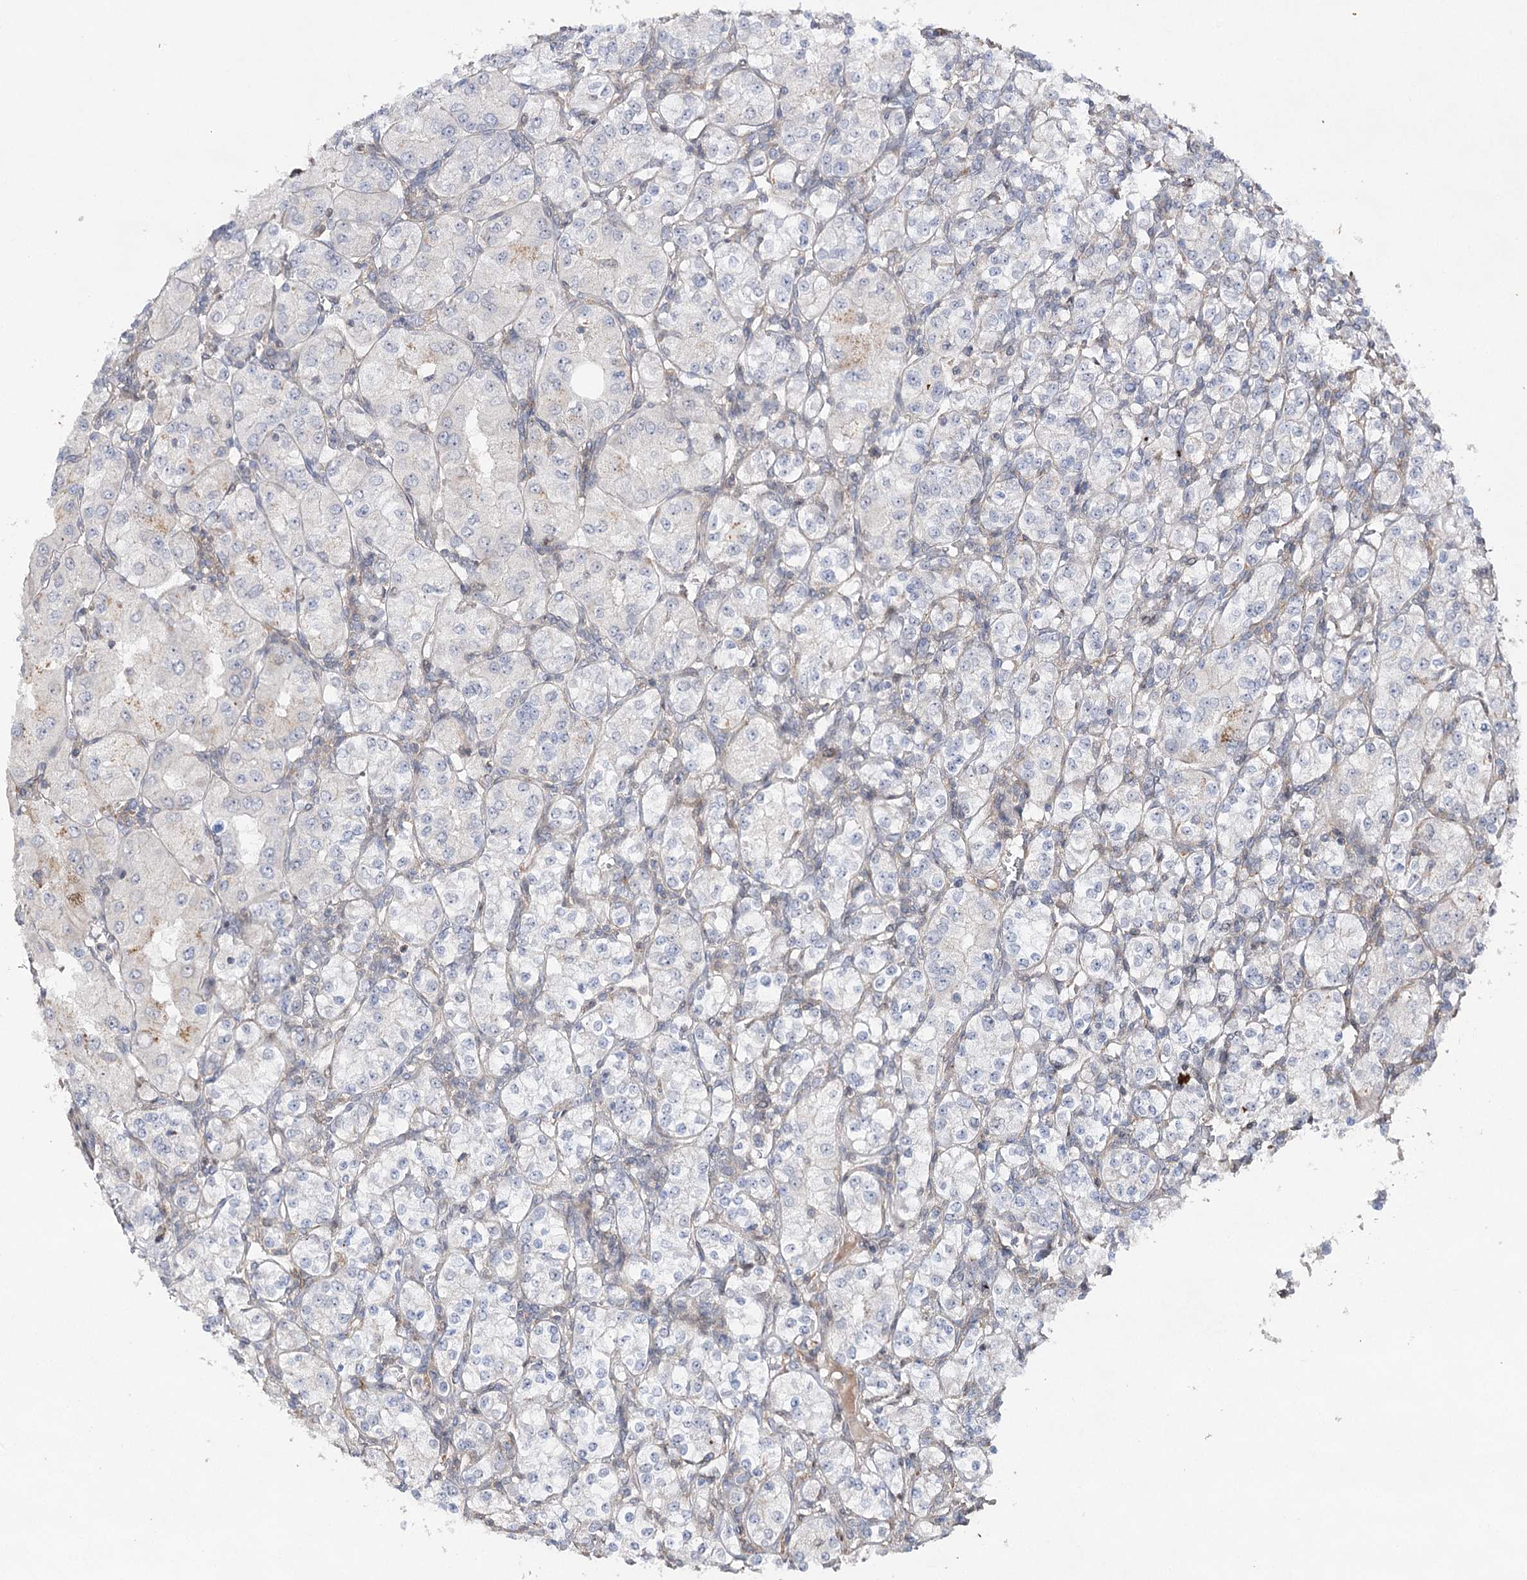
{"staining": {"intensity": "negative", "quantity": "none", "location": "none"}, "tissue": "renal cancer", "cell_type": "Tumor cells", "image_type": "cancer", "snomed": [{"axis": "morphology", "description": "Adenocarcinoma, NOS"}, {"axis": "topography", "description": "Kidney"}], "caption": "Immunohistochemistry of adenocarcinoma (renal) exhibits no expression in tumor cells.", "gene": "OBSL1", "patient": {"sex": "male", "age": 77}}